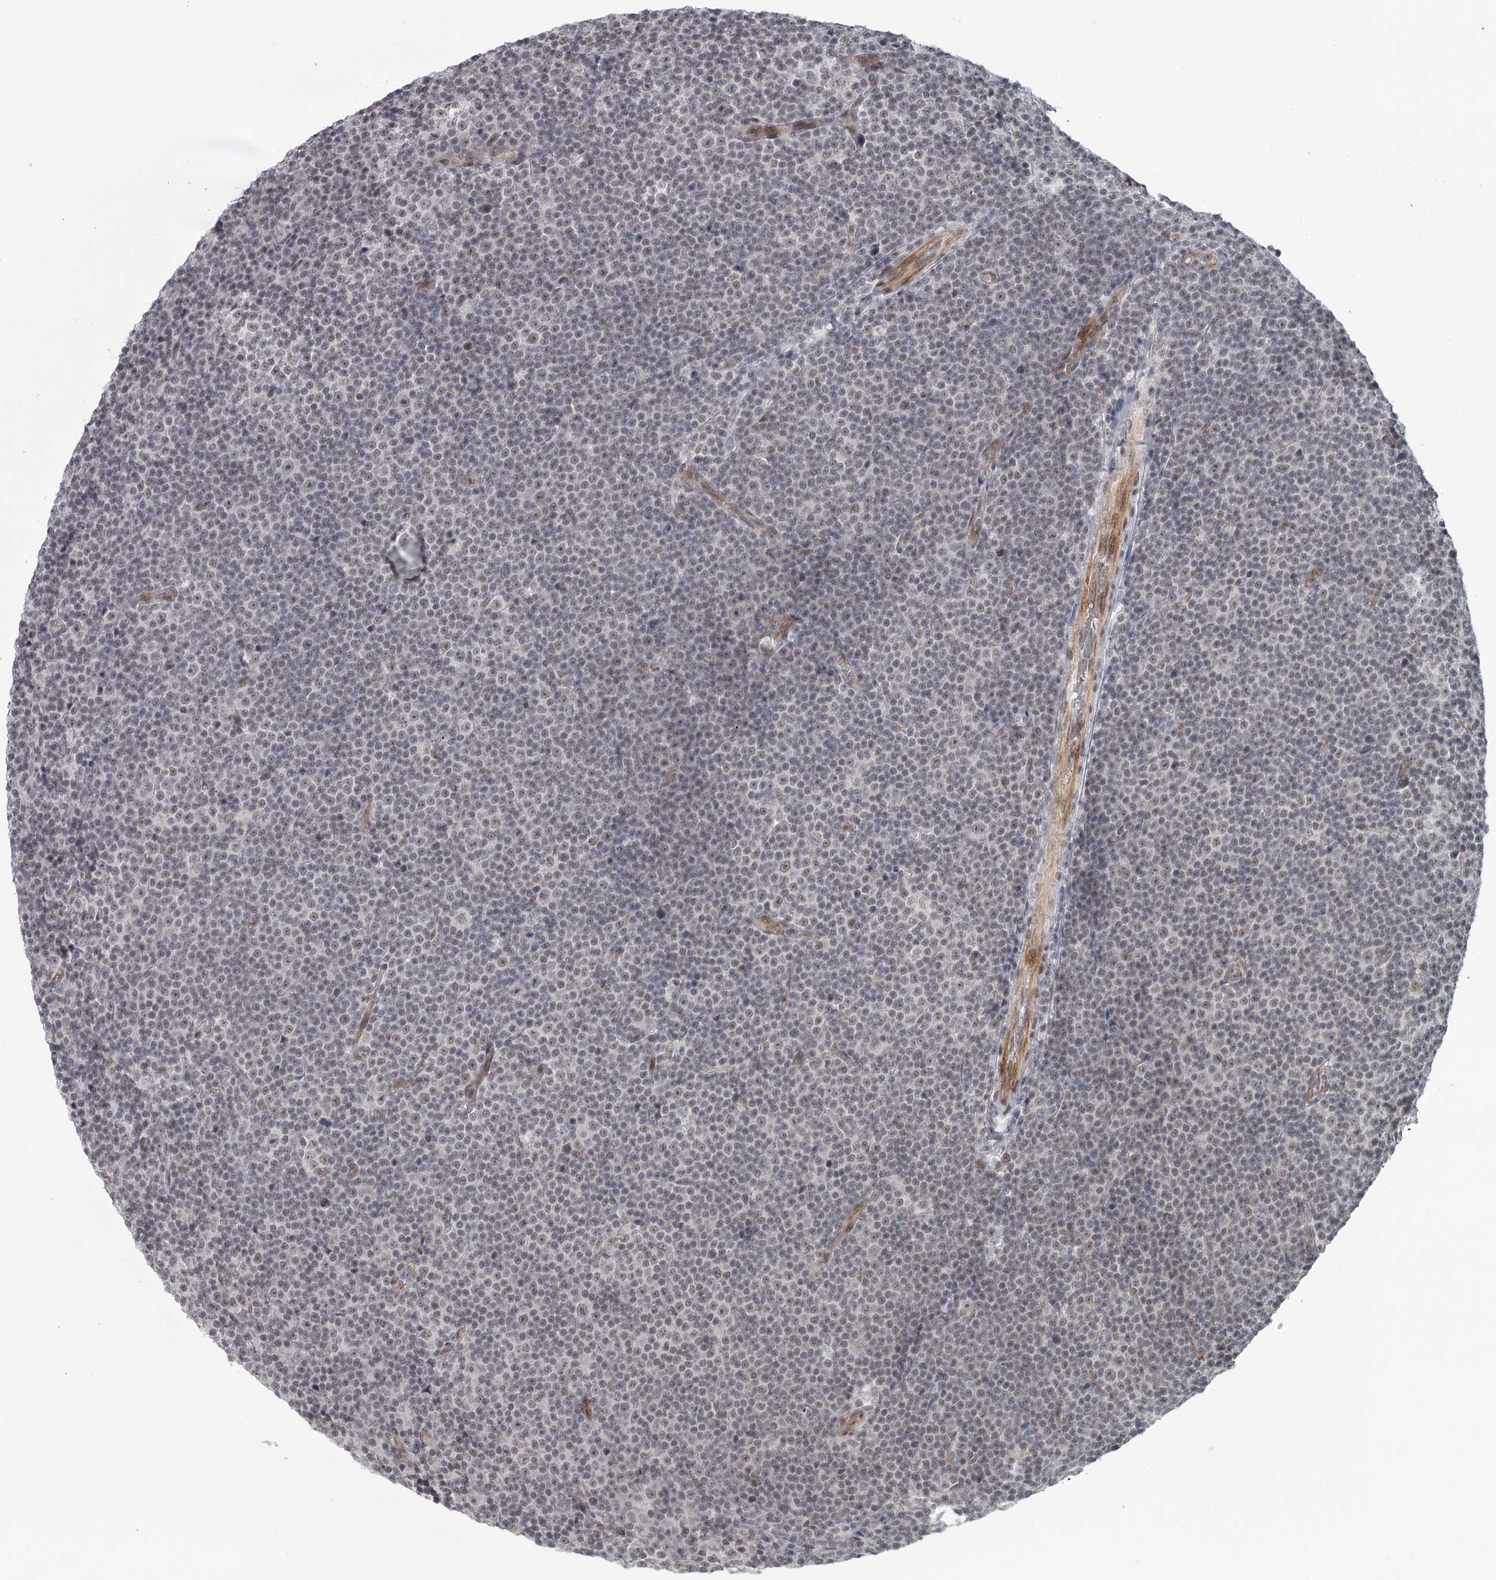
{"staining": {"intensity": "weak", "quantity": ">75%", "location": "nuclear"}, "tissue": "lymphoma", "cell_type": "Tumor cells", "image_type": "cancer", "snomed": [{"axis": "morphology", "description": "Malignant lymphoma, non-Hodgkin's type, Low grade"}, {"axis": "topography", "description": "Lymph node"}], "caption": "Immunohistochemical staining of human lymphoma shows low levels of weak nuclear staining in approximately >75% of tumor cells.", "gene": "FAM13C", "patient": {"sex": "female", "age": 67}}